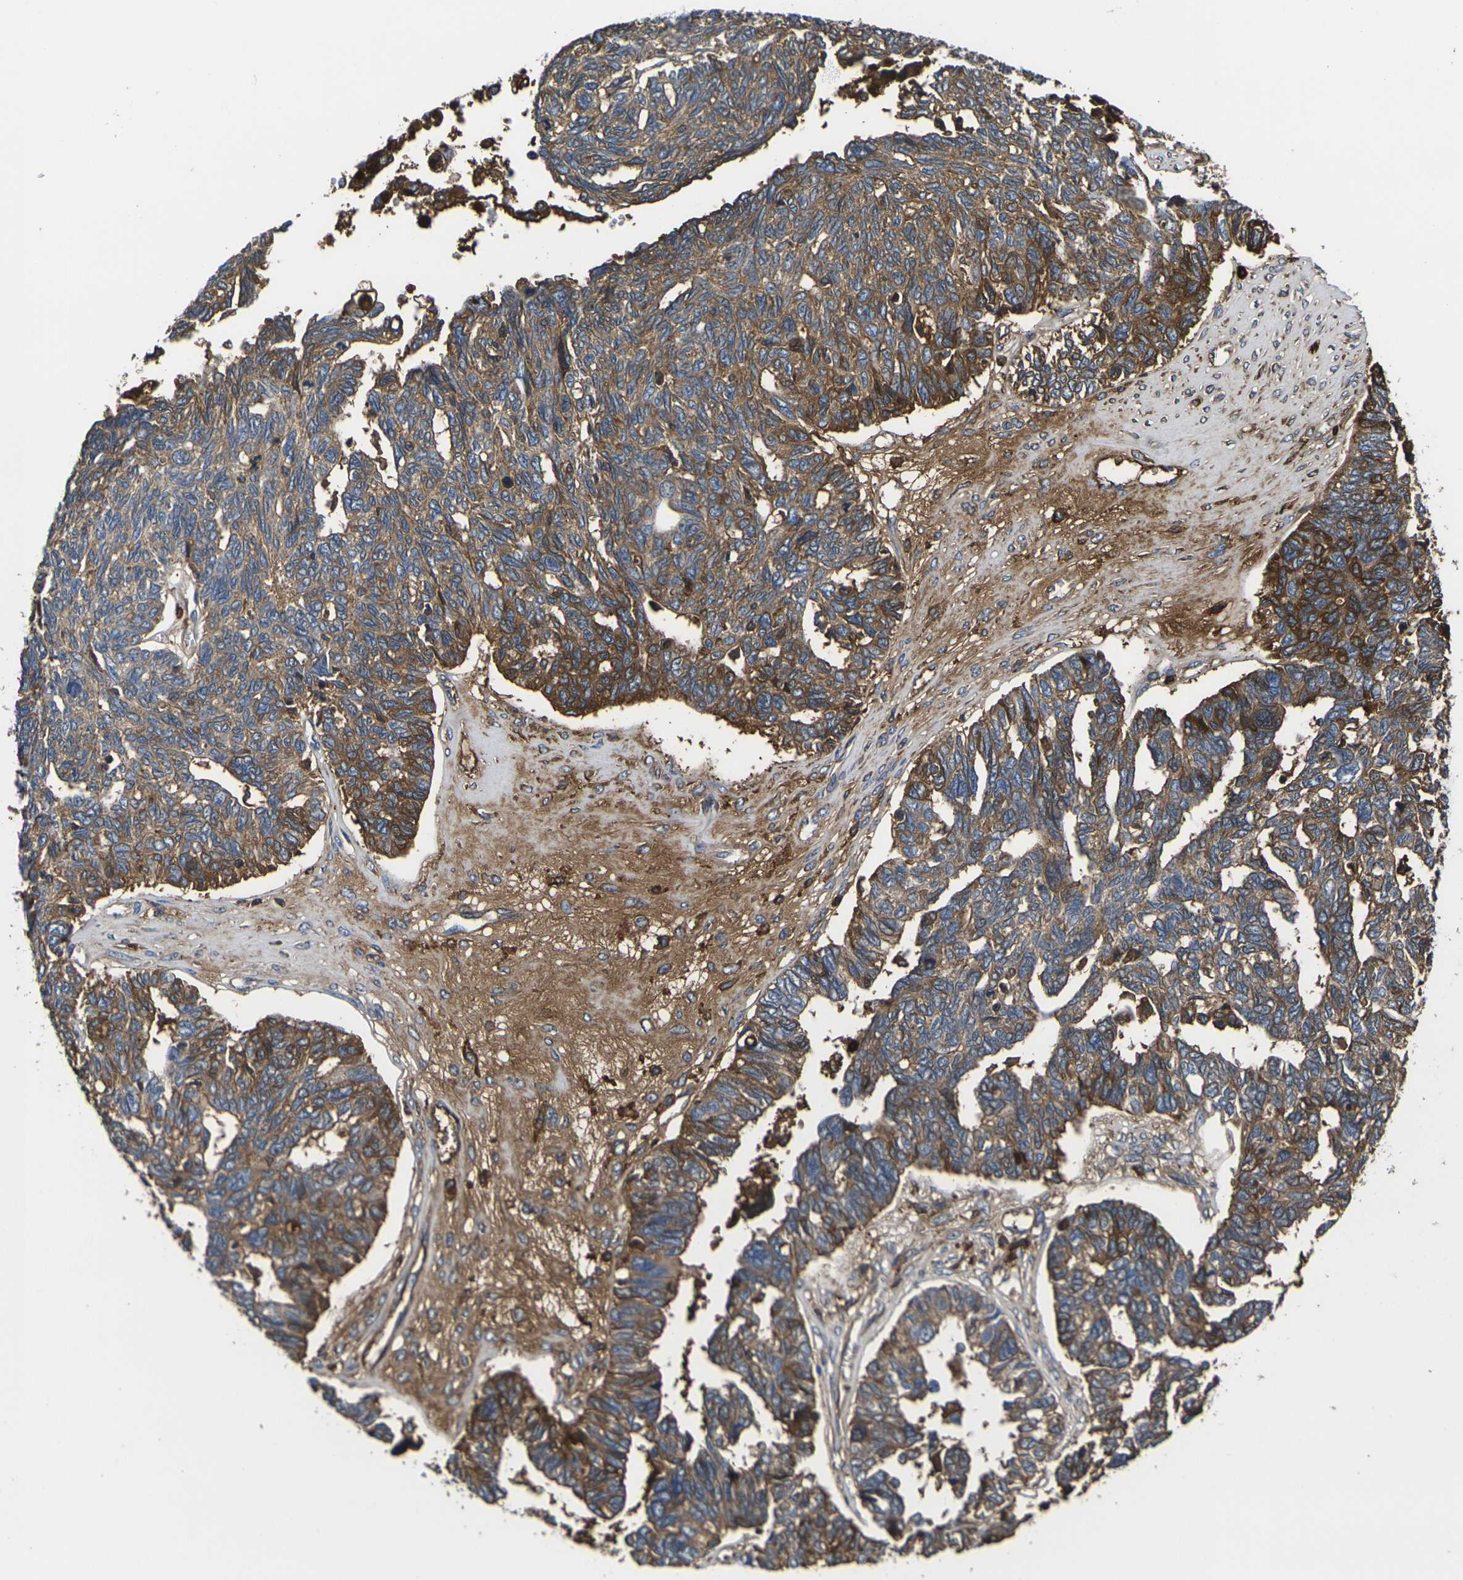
{"staining": {"intensity": "moderate", "quantity": ">75%", "location": "cytoplasmic/membranous"}, "tissue": "ovarian cancer", "cell_type": "Tumor cells", "image_type": "cancer", "snomed": [{"axis": "morphology", "description": "Cystadenocarcinoma, serous, NOS"}, {"axis": "topography", "description": "Ovary"}], "caption": "Protein expression by immunohistochemistry shows moderate cytoplasmic/membranous positivity in about >75% of tumor cells in ovarian serous cystadenocarcinoma. (Brightfield microscopy of DAB IHC at high magnification).", "gene": "HSPG2", "patient": {"sex": "female", "age": 79}}